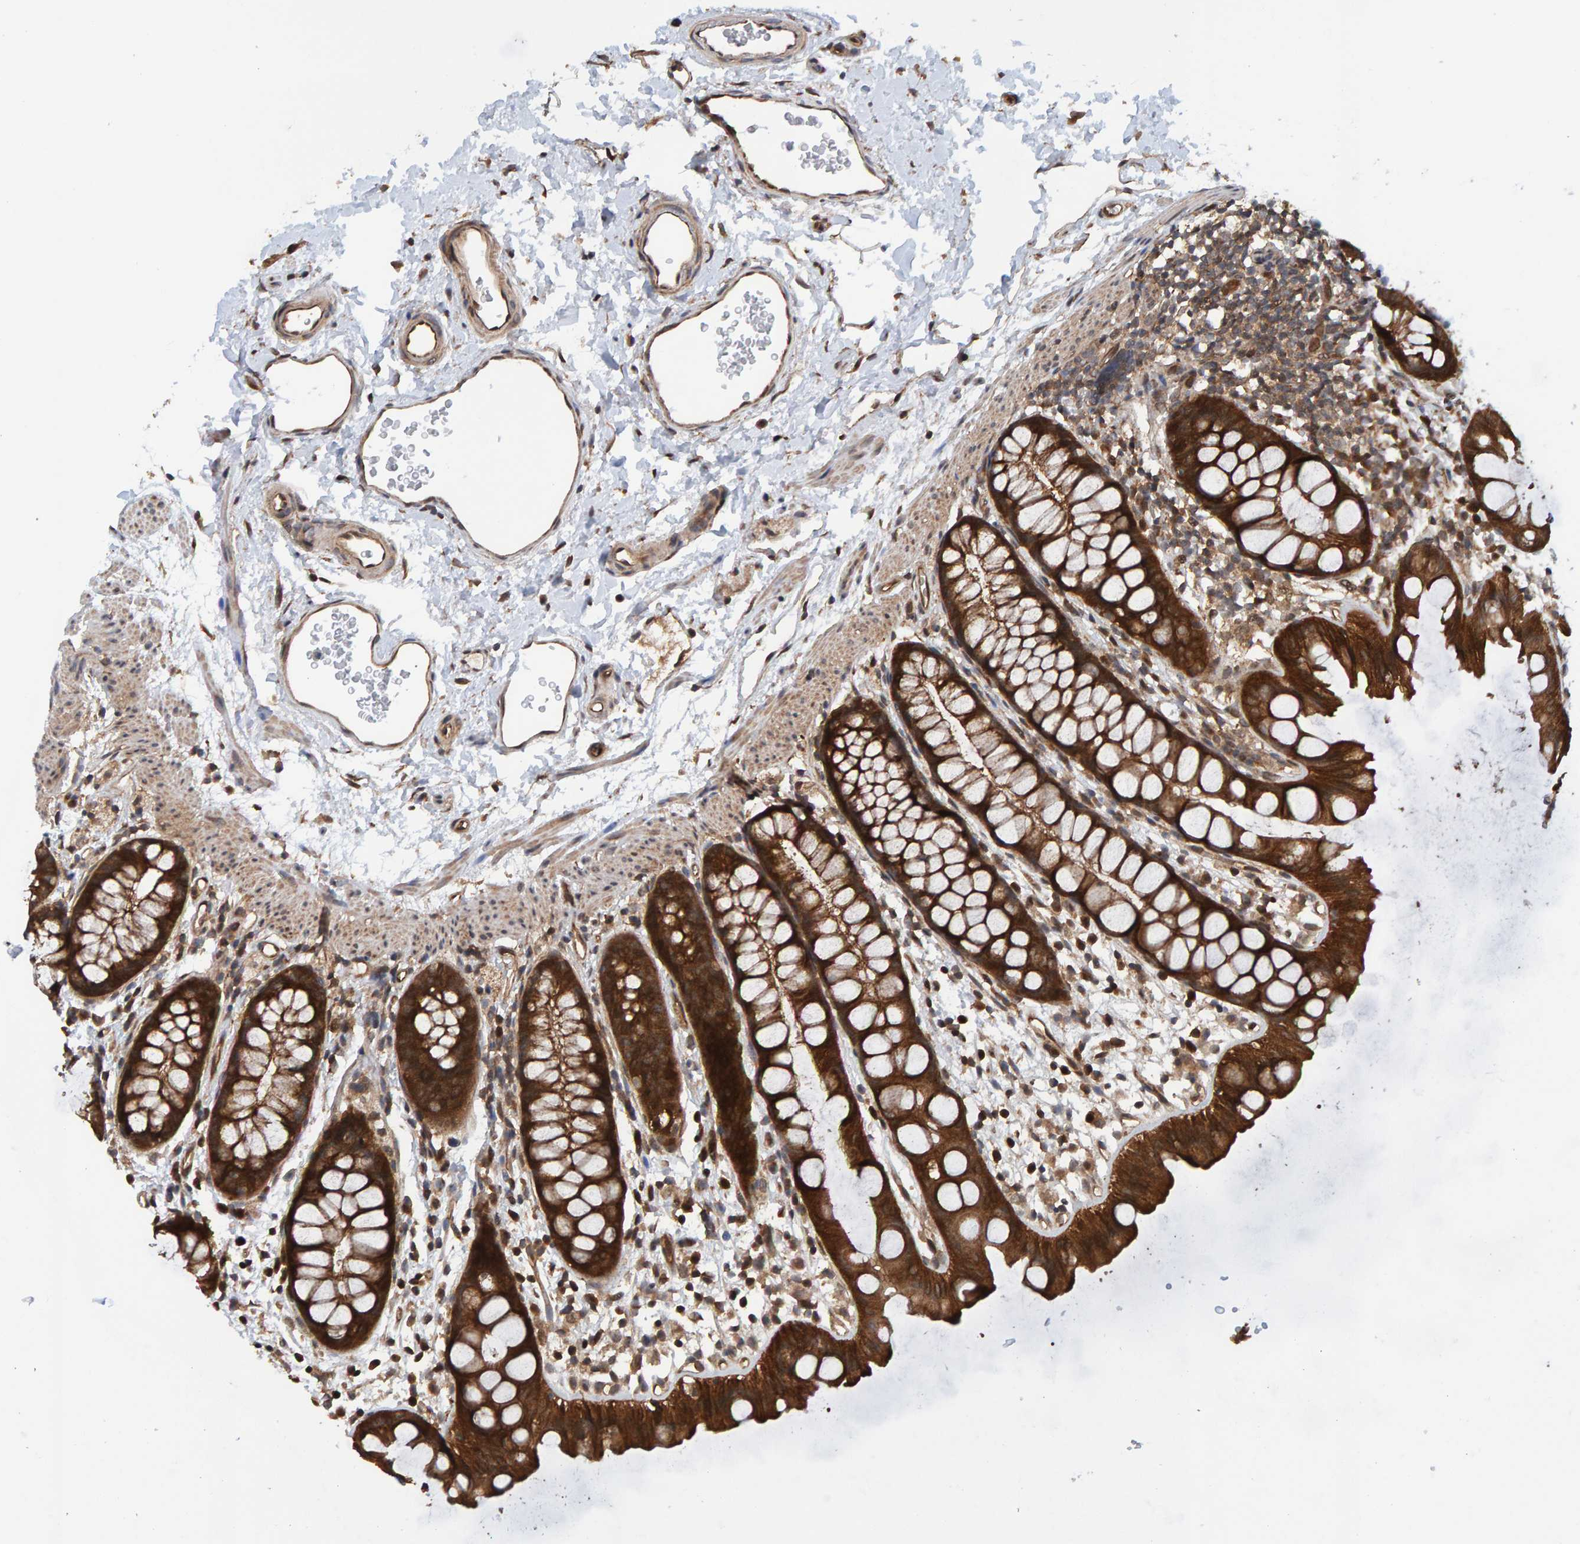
{"staining": {"intensity": "strong", "quantity": ">75%", "location": "cytoplasmic/membranous"}, "tissue": "rectum", "cell_type": "Glandular cells", "image_type": "normal", "snomed": [{"axis": "morphology", "description": "Normal tissue, NOS"}, {"axis": "topography", "description": "Rectum"}], "caption": "Strong cytoplasmic/membranous protein expression is identified in about >75% of glandular cells in rectum.", "gene": "SCRN2", "patient": {"sex": "female", "age": 65}}